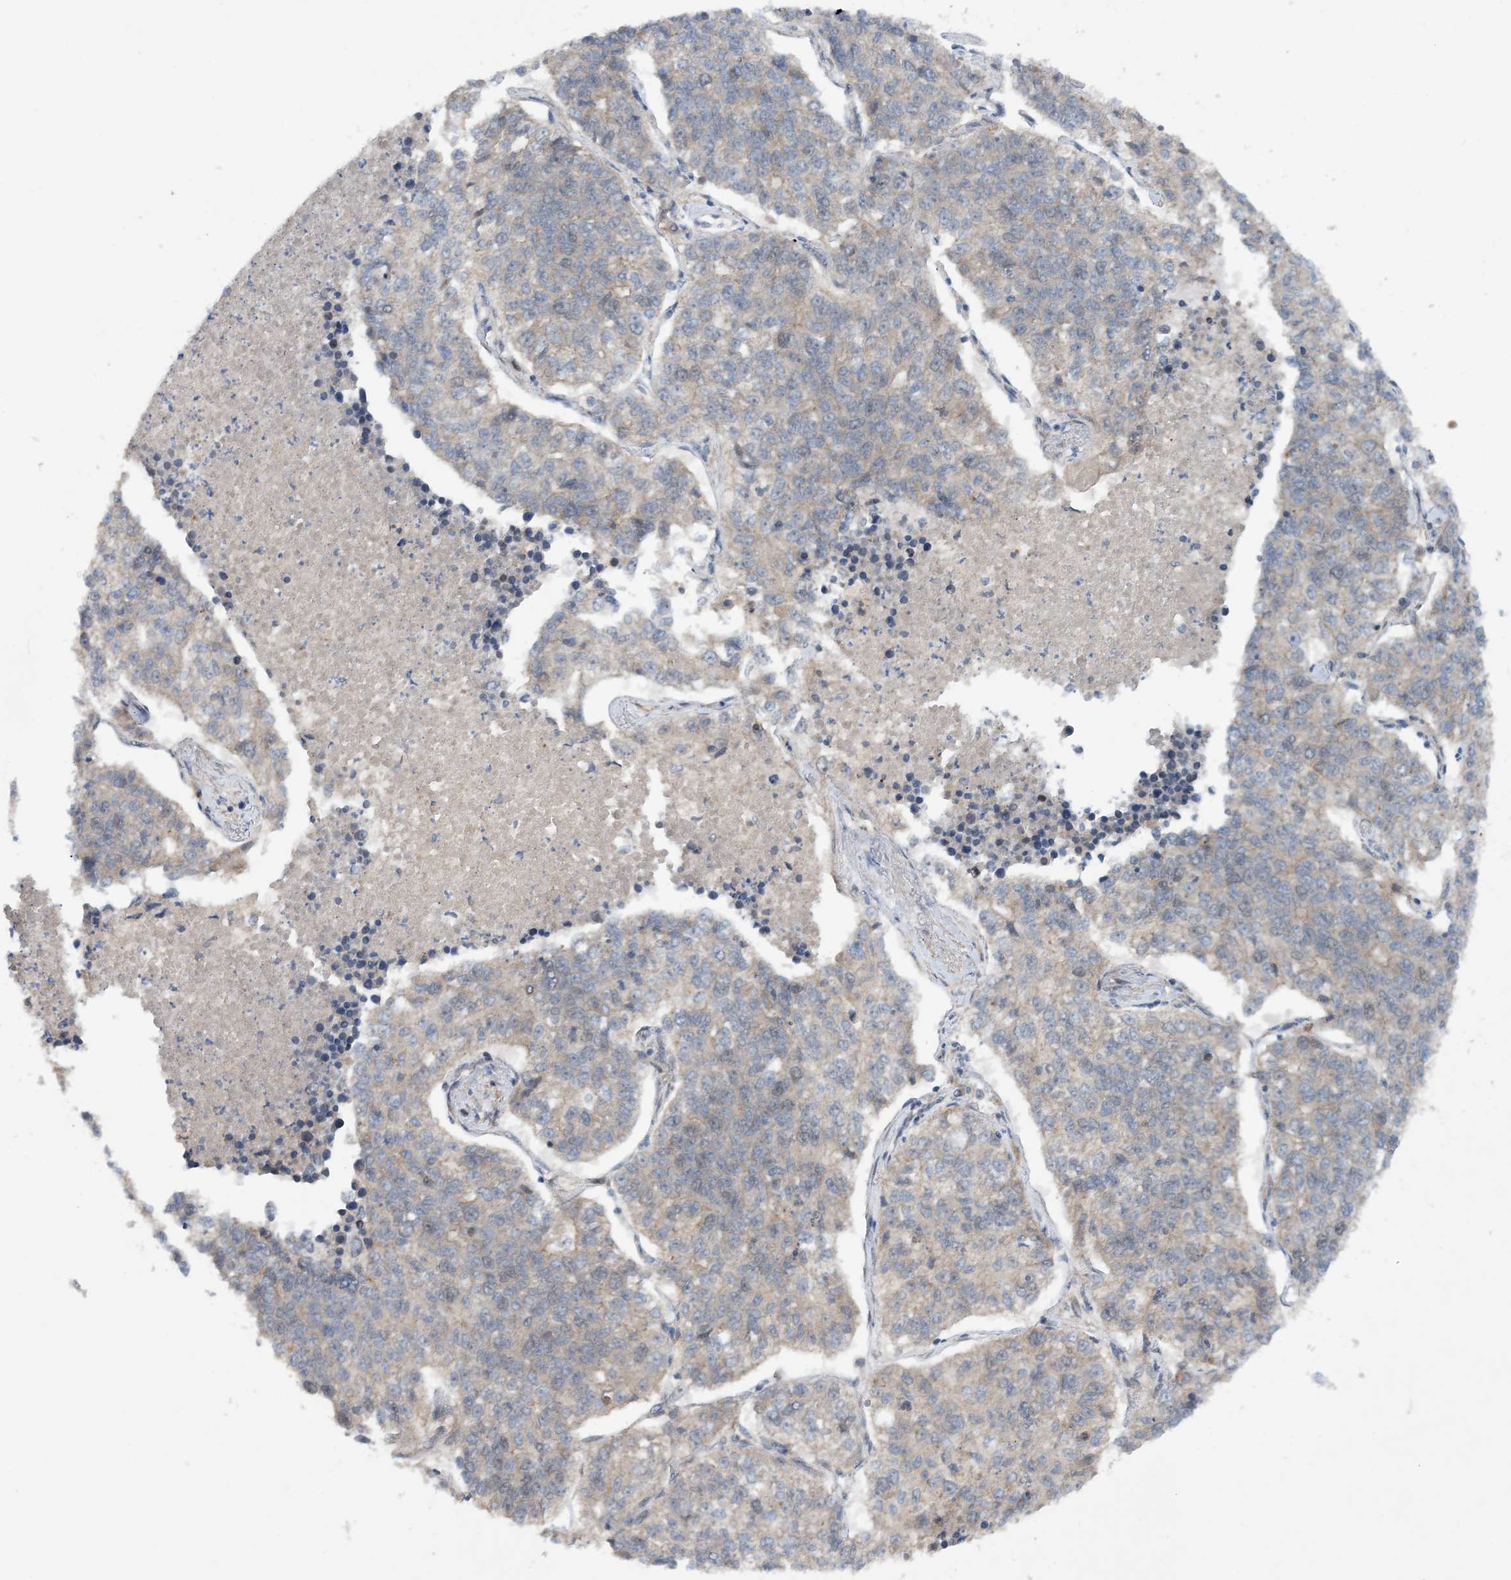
{"staining": {"intensity": "weak", "quantity": "25%-75%", "location": "cytoplasmic/membranous,nuclear"}, "tissue": "lung cancer", "cell_type": "Tumor cells", "image_type": "cancer", "snomed": [{"axis": "morphology", "description": "Adenocarcinoma, NOS"}, {"axis": "topography", "description": "Lung"}], "caption": "Lung adenocarcinoma stained with a protein marker shows weak staining in tumor cells.", "gene": "HEMK1", "patient": {"sex": "male", "age": 49}}